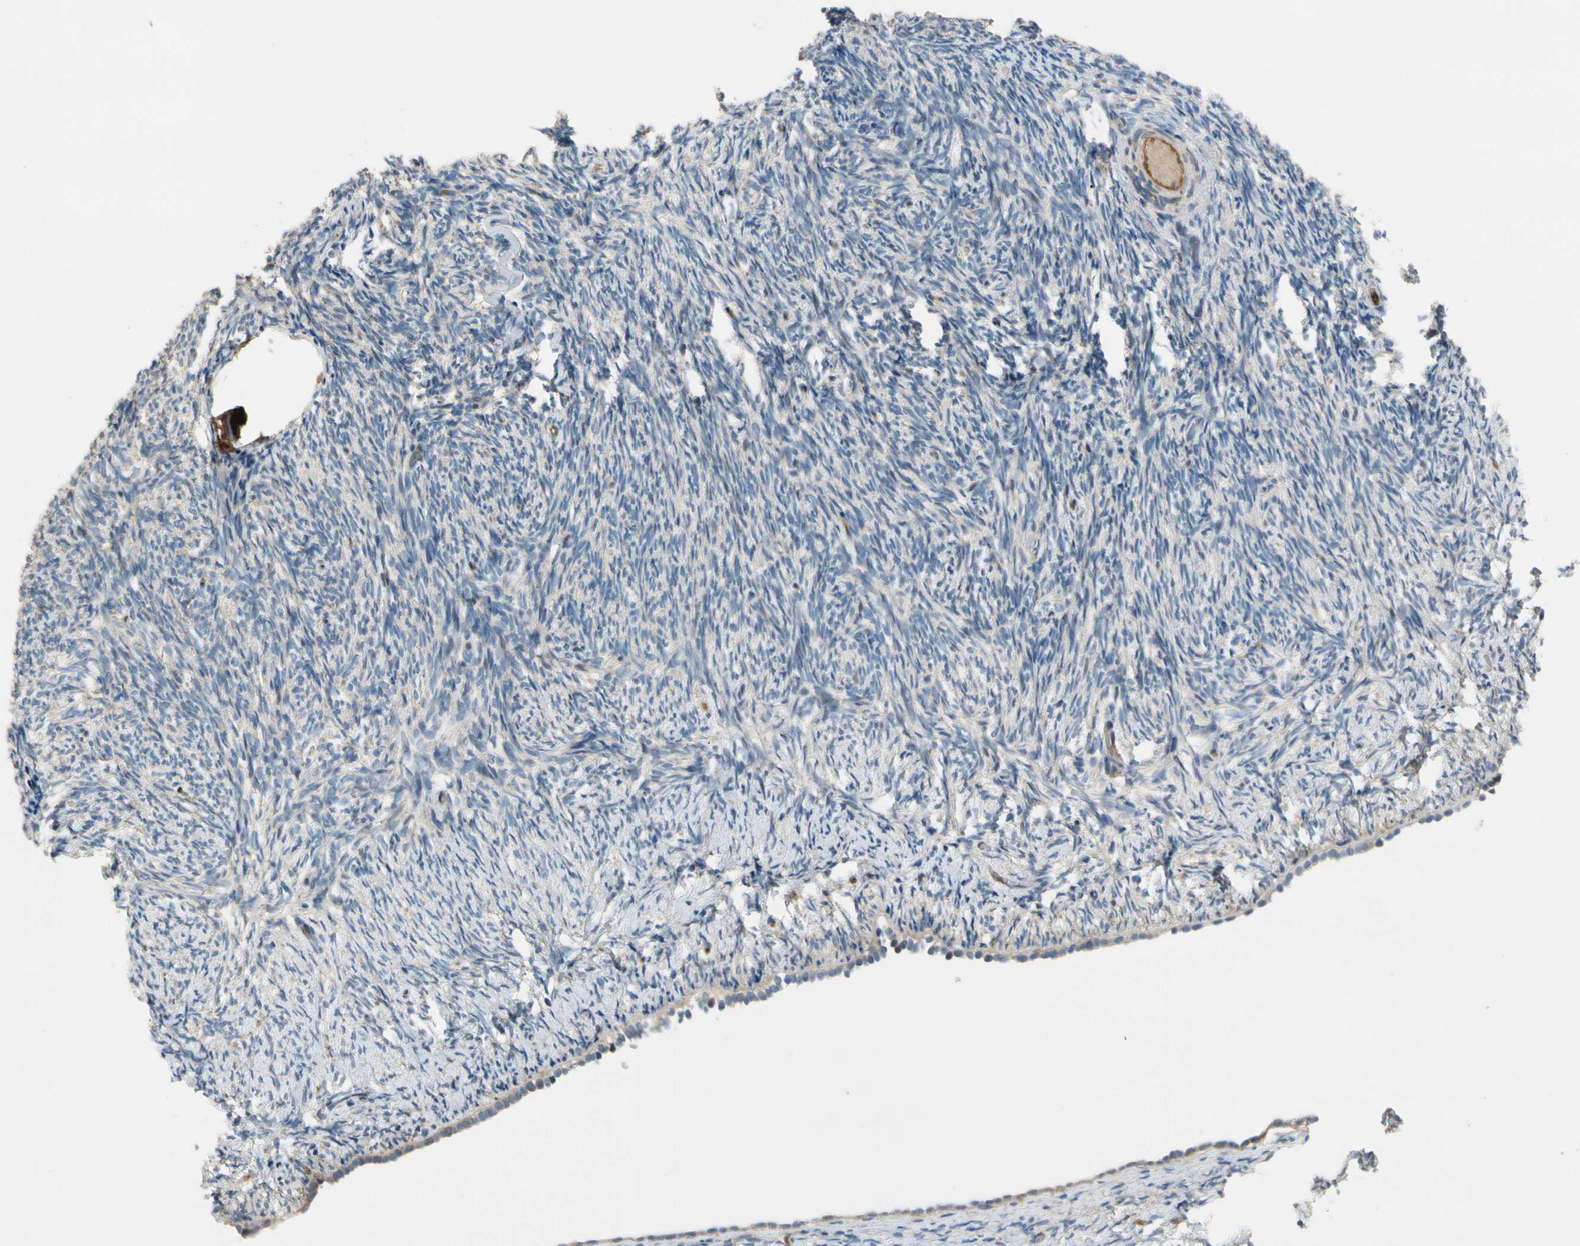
{"staining": {"intensity": "weak", "quantity": "25%-75%", "location": "cytoplasmic/membranous"}, "tissue": "ovary", "cell_type": "Ovarian stroma cells", "image_type": "normal", "snomed": [{"axis": "morphology", "description": "Normal tissue, NOS"}, {"axis": "topography", "description": "Ovary"}], "caption": "Weak cytoplasmic/membranous protein expression is identified in about 25%-75% of ovarian stroma cells in ovary. (Stains: DAB in brown, nuclei in blue, Microscopy: brightfield microscopy at high magnification).", "gene": "PARP14", "patient": {"sex": "female", "age": 60}}